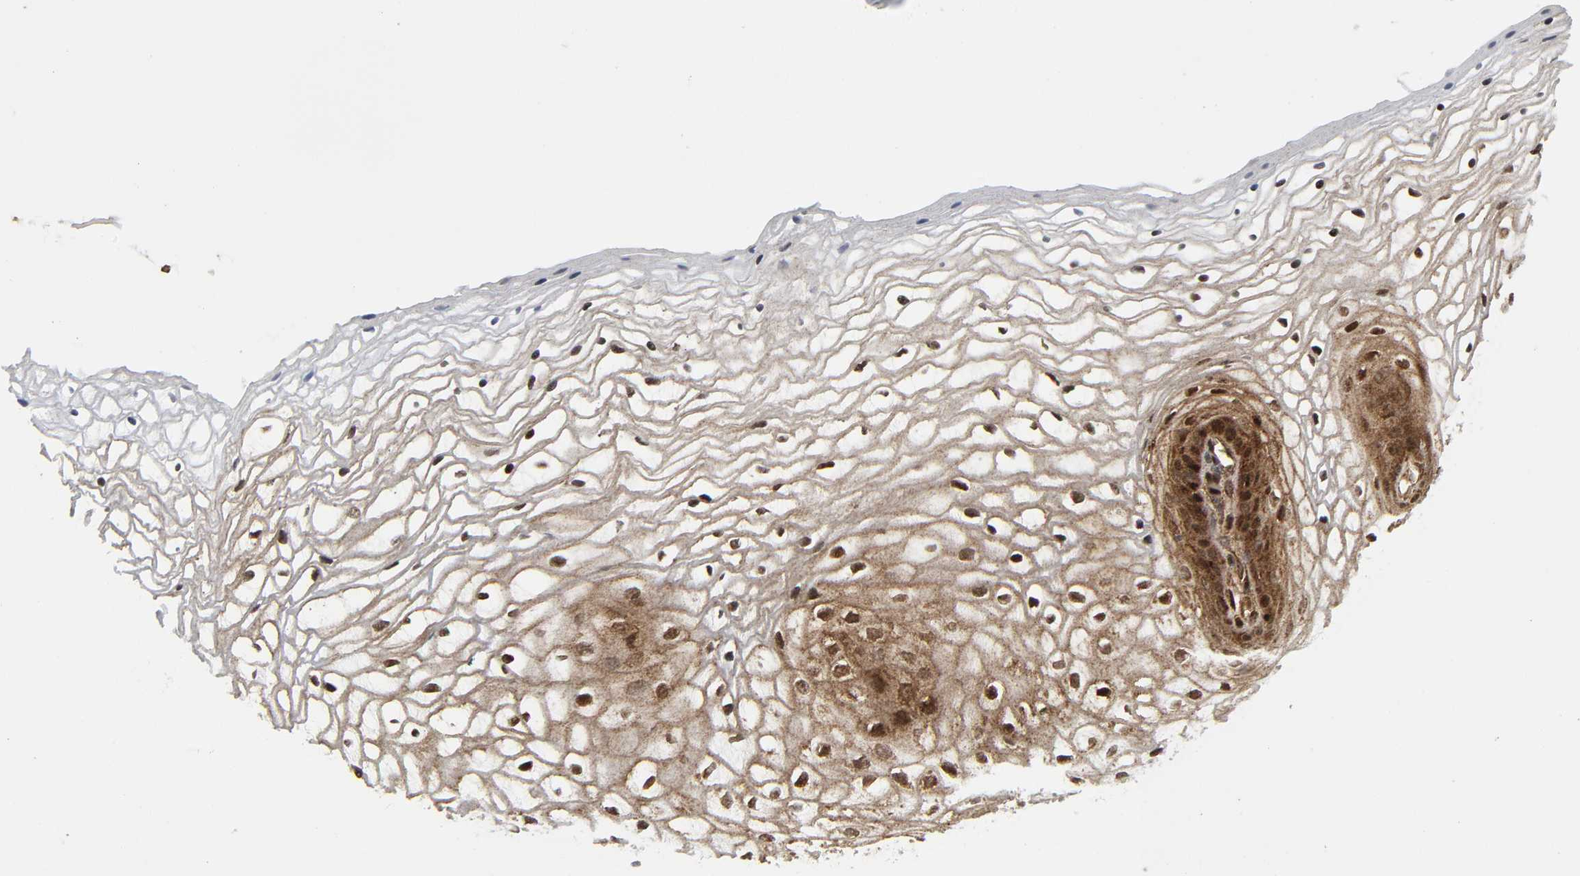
{"staining": {"intensity": "strong", "quantity": "25%-75%", "location": "cytoplasmic/membranous,nuclear"}, "tissue": "vagina", "cell_type": "Squamous epithelial cells", "image_type": "normal", "snomed": [{"axis": "morphology", "description": "Normal tissue, NOS"}, {"axis": "topography", "description": "Vagina"}], "caption": "This image exhibits immunohistochemistry (IHC) staining of benign human vagina, with high strong cytoplasmic/membranous,nuclear expression in approximately 25%-75% of squamous epithelial cells.", "gene": "MAPK1", "patient": {"sex": "female", "age": 34}}